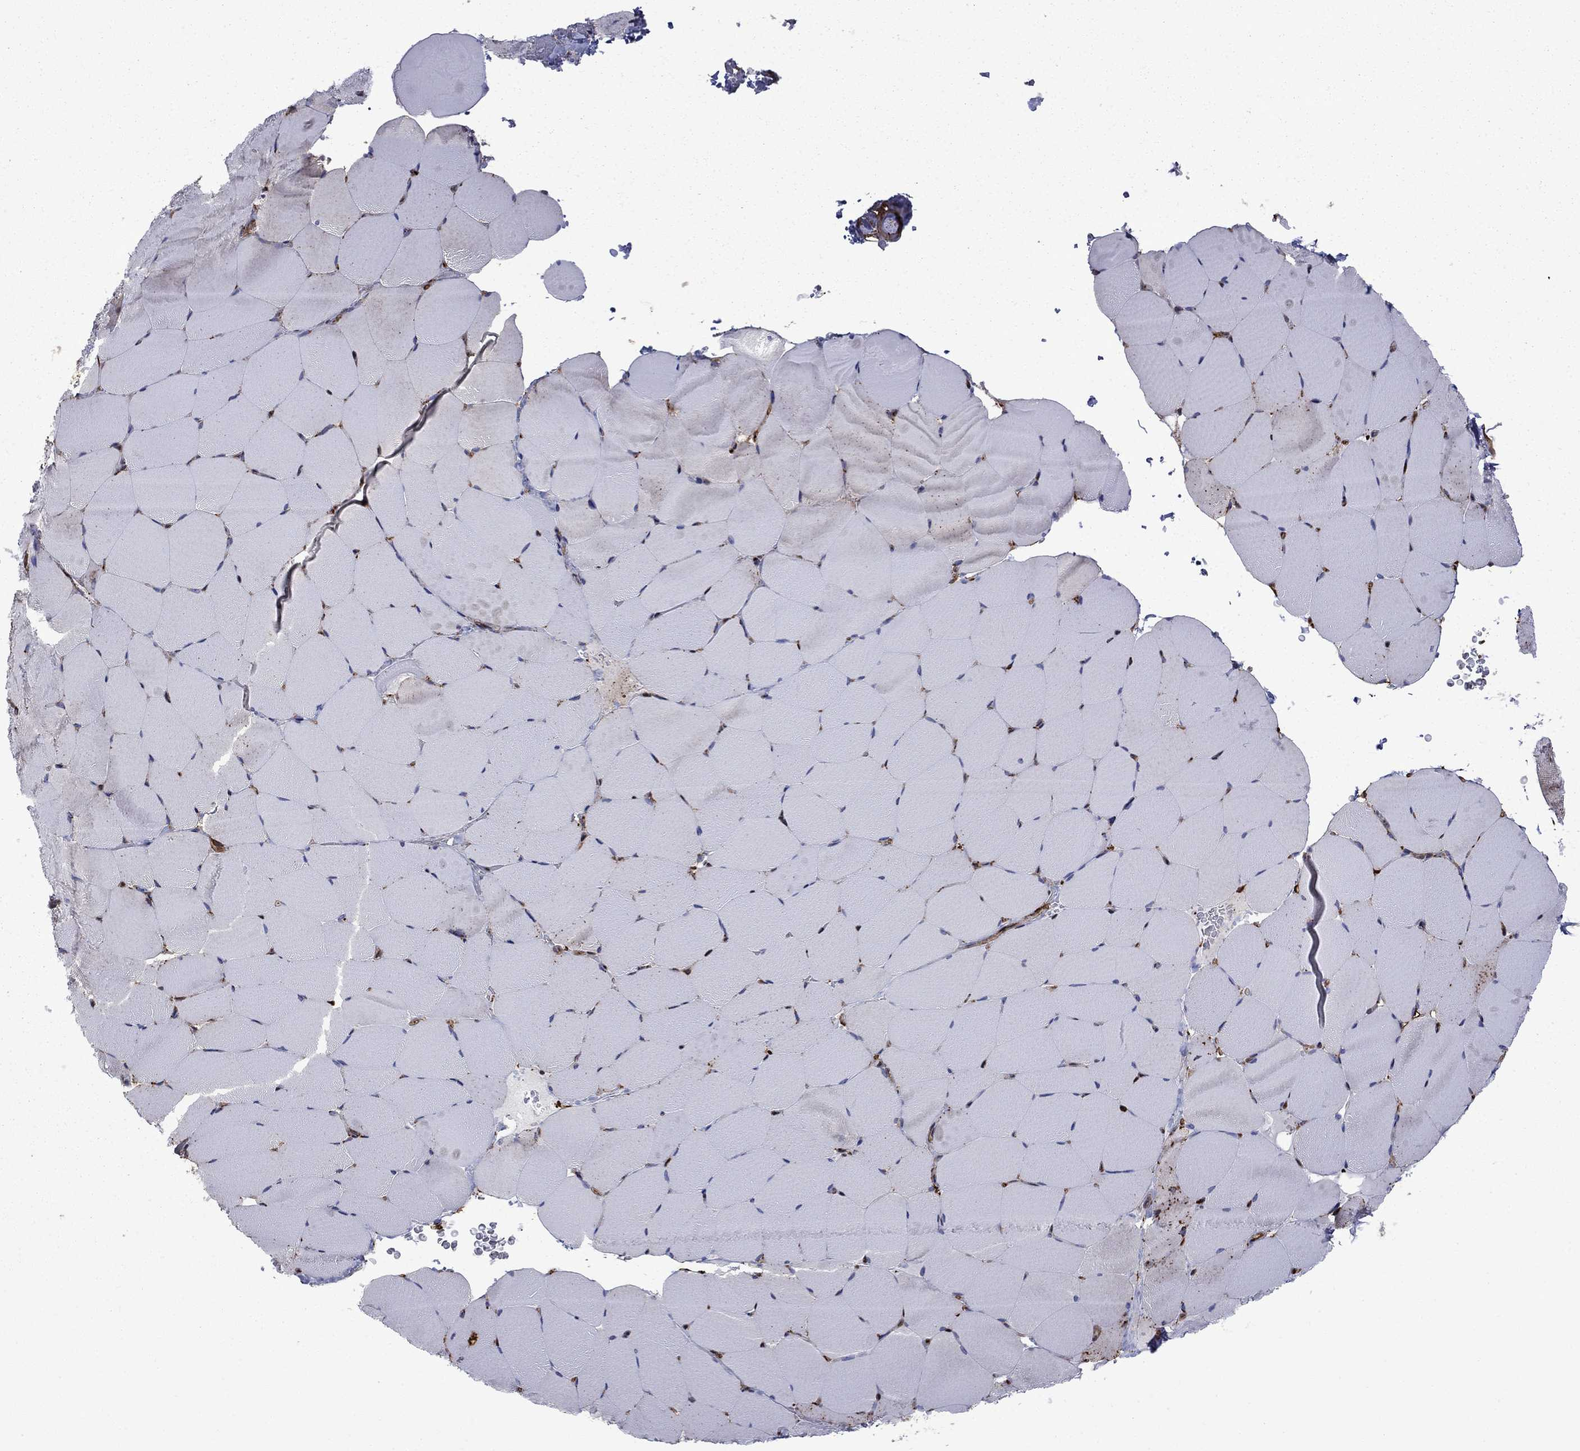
{"staining": {"intensity": "weak", "quantity": "<25%", "location": "cytoplasmic/membranous"}, "tissue": "skeletal muscle", "cell_type": "Myocytes", "image_type": "normal", "snomed": [{"axis": "morphology", "description": "Normal tissue, NOS"}, {"axis": "topography", "description": "Skeletal muscle"}], "caption": "Immunohistochemistry of benign skeletal muscle exhibits no positivity in myocytes.", "gene": "PLAU", "patient": {"sex": "female", "age": 37}}